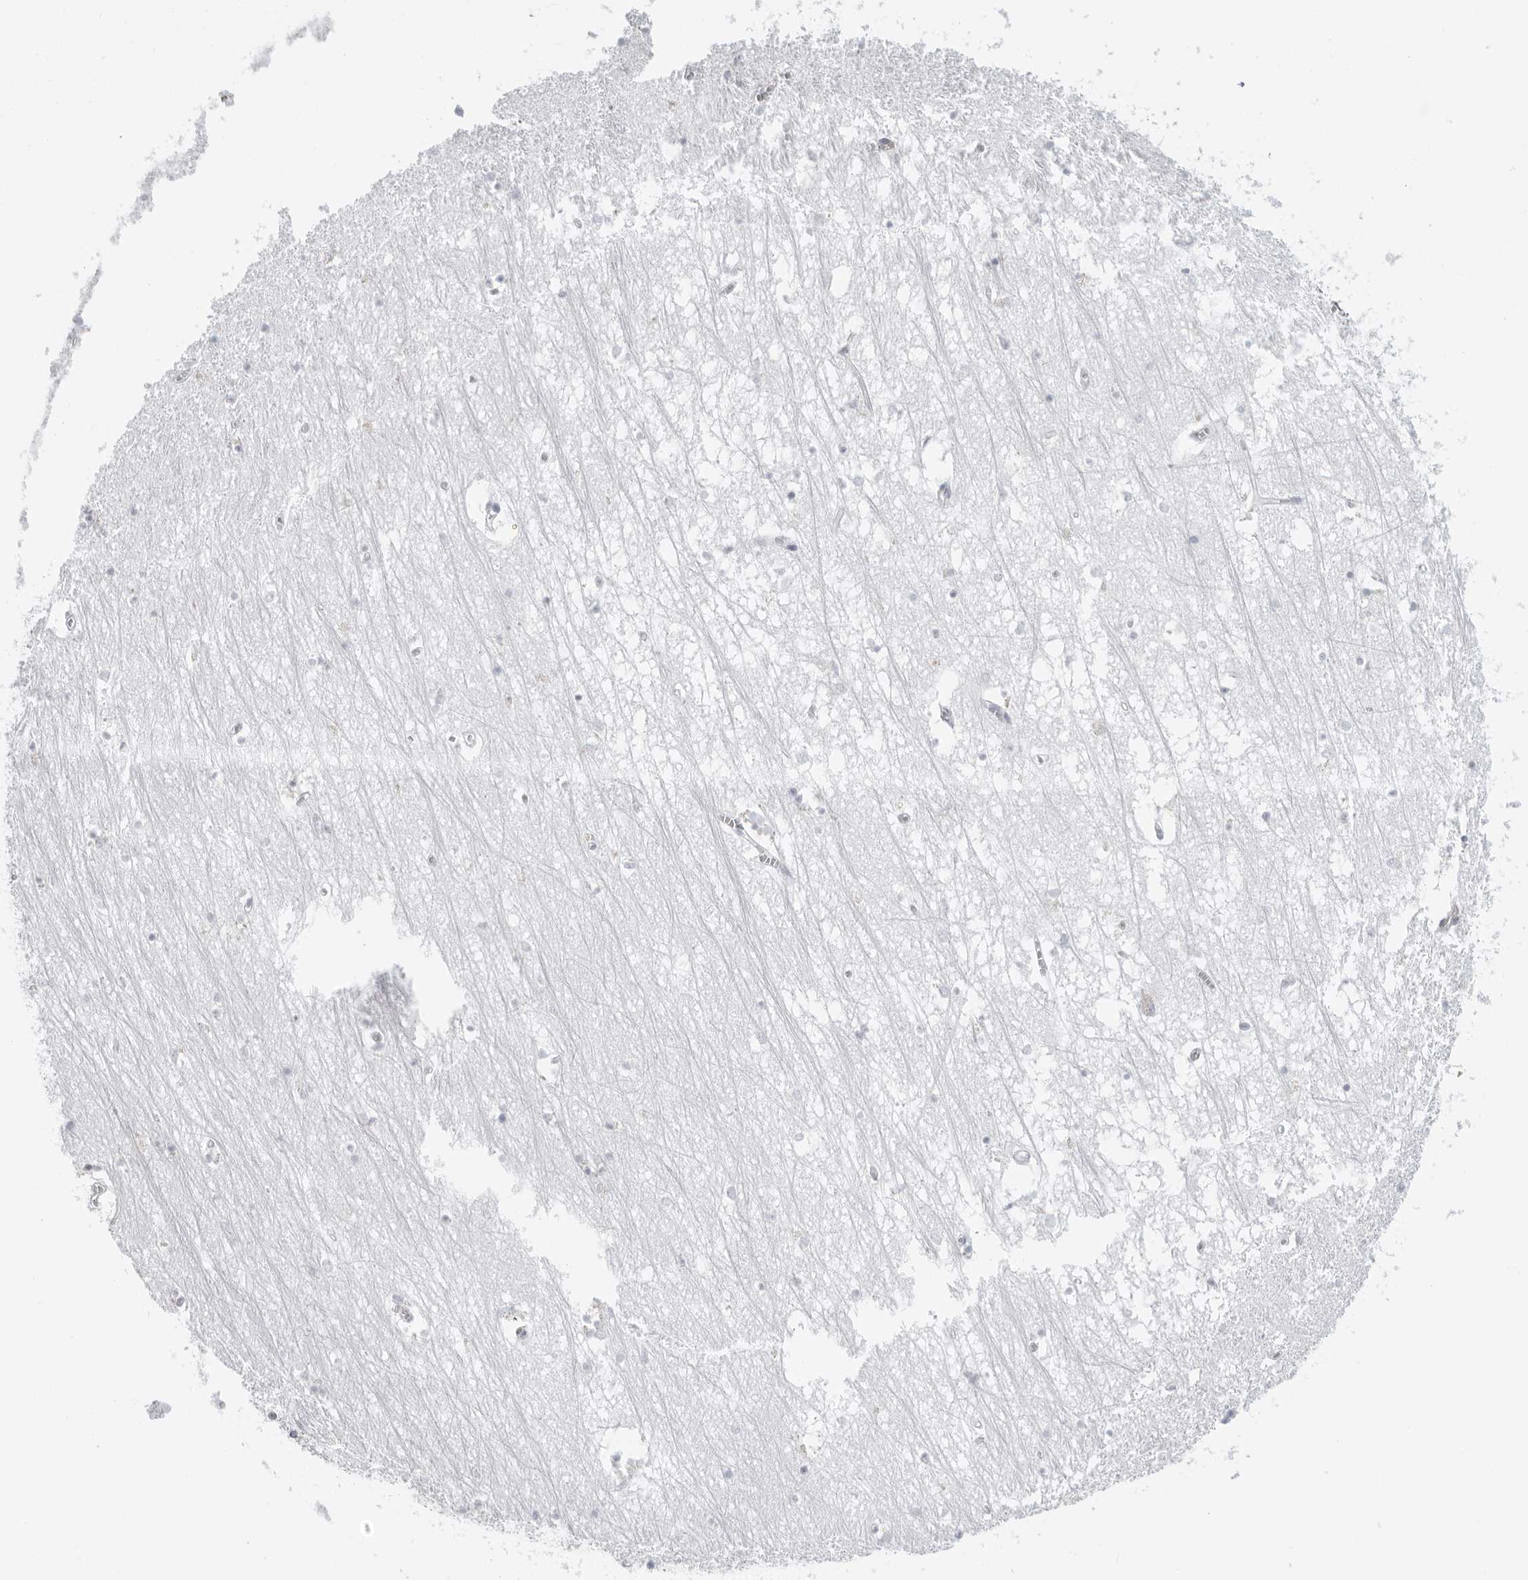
{"staining": {"intensity": "negative", "quantity": "none", "location": "none"}, "tissue": "hippocampus", "cell_type": "Glial cells", "image_type": "normal", "snomed": [{"axis": "morphology", "description": "Normal tissue, NOS"}, {"axis": "topography", "description": "Hippocampus"}], "caption": "Protein analysis of unremarkable hippocampus displays no significant staining in glial cells. (Brightfield microscopy of DAB IHC at high magnification).", "gene": "SUGCT", "patient": {"sex": "male", "age": 70}}